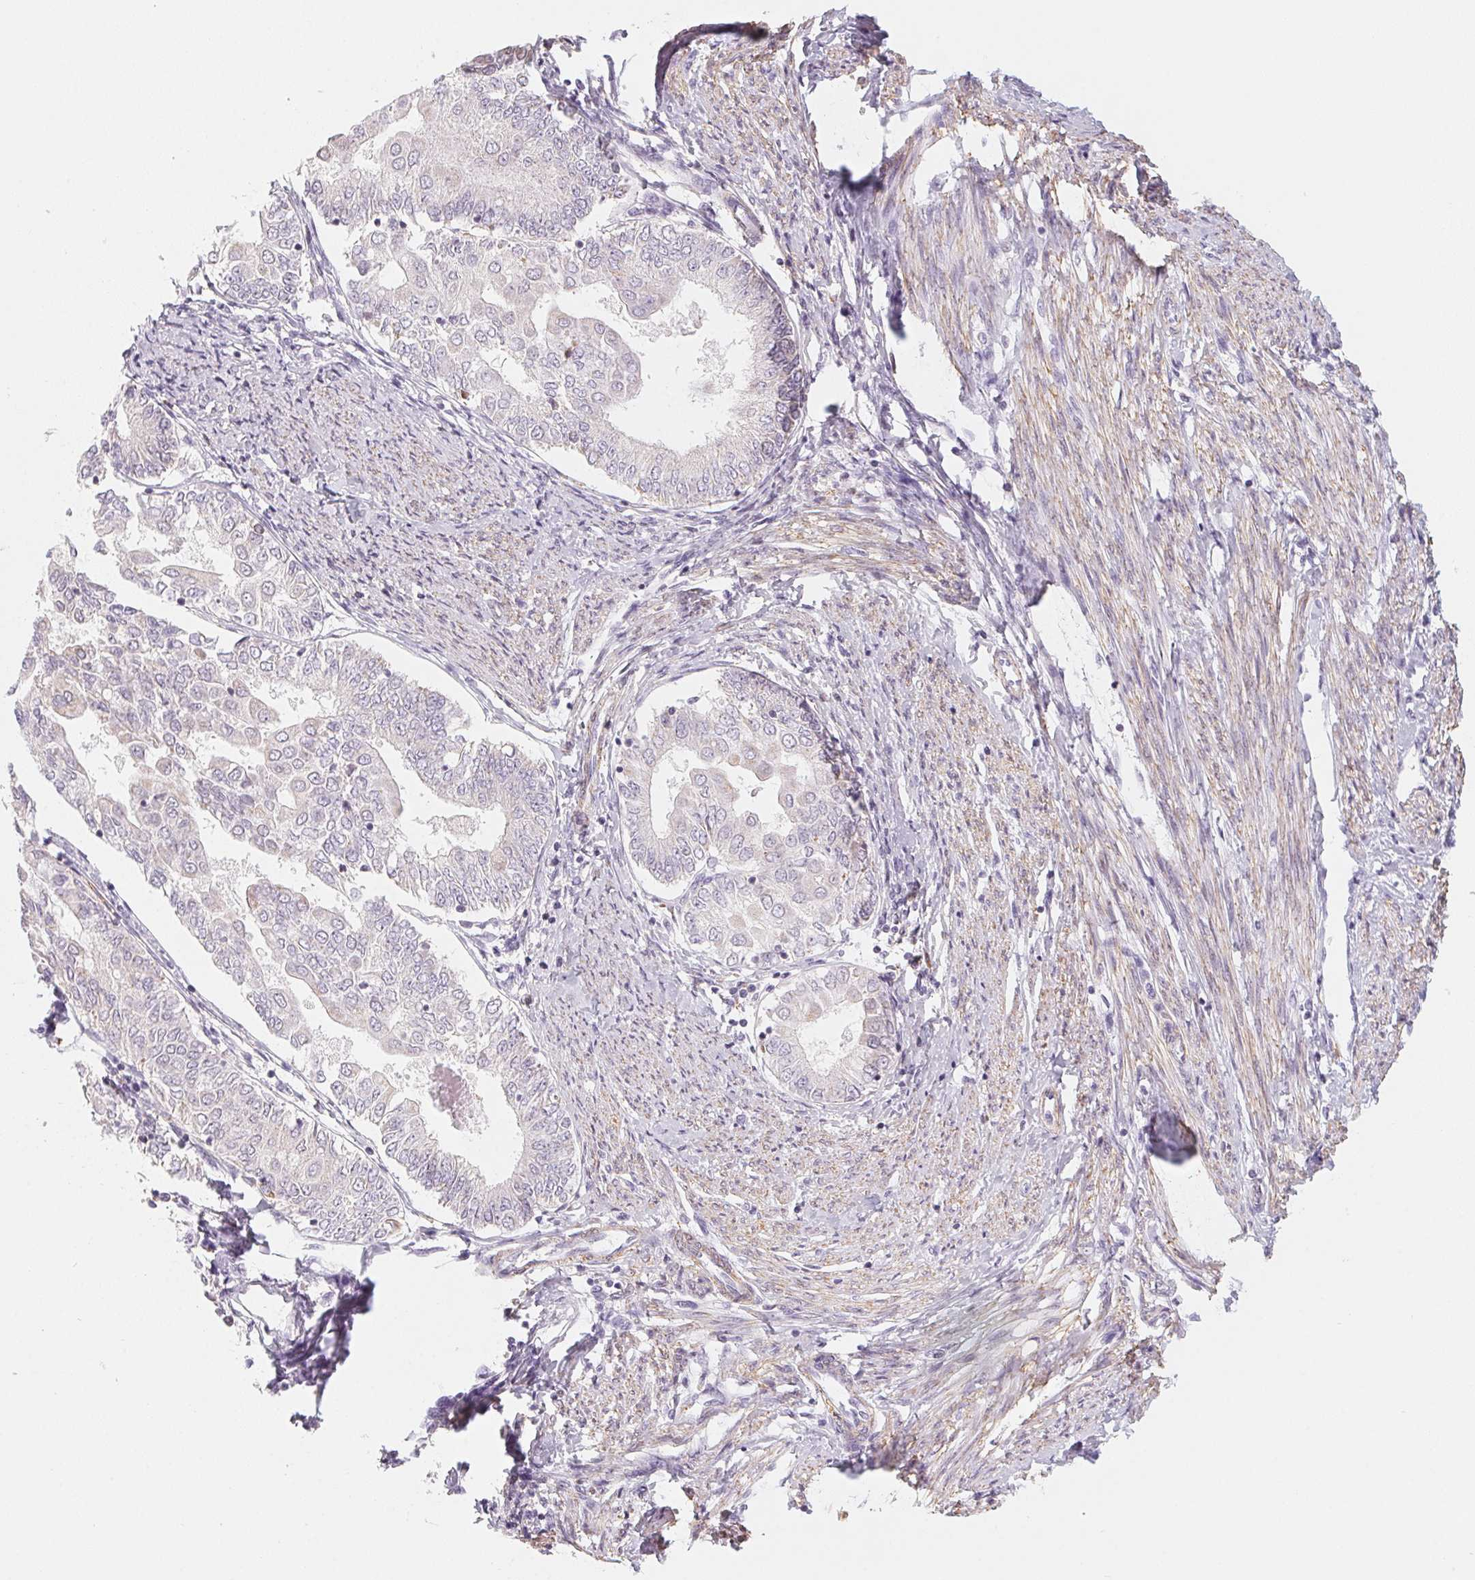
{"staining": {"intensity": "negative", "quantity": "none", "location": "none"}, "tissue": "endometrial cancer", "cell_type": "Tumor cells", "image_type": "cancer", "snomed": [{"axis": "morphology", "description": "Adenocarcinoma, NOS"}, {"axis": "topography", "description": "Endometrium"}], "caption": "High power microscopy micrograph of an immunohistochemistry (IHC) histopathology image of endometrial adenocarcinoma, revealing no significant positivity in tumor cells.", "gene": "PRPH", "patient": {"sex": "female", "age": 68}}